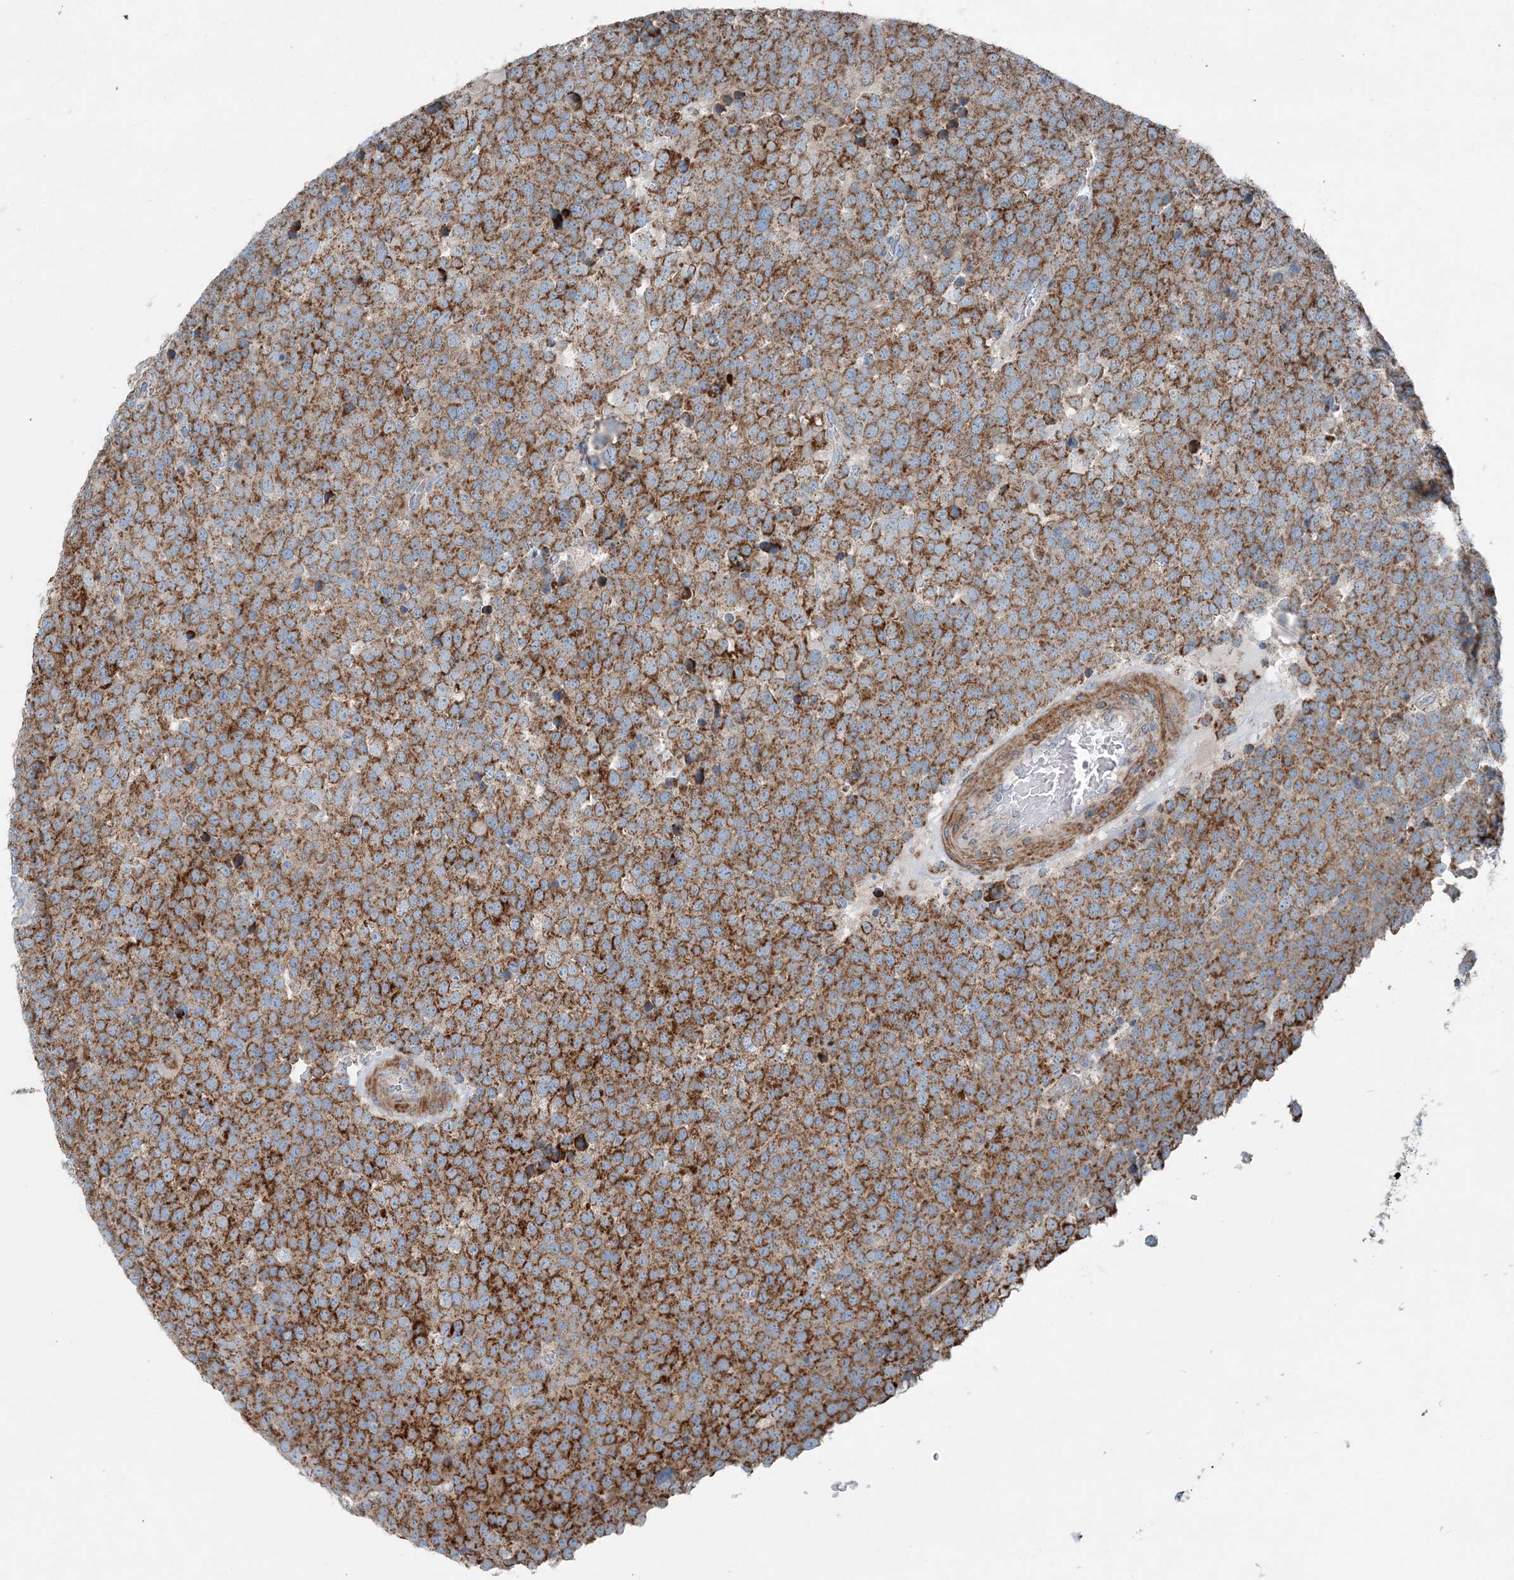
{"staining": {"intensity": "strong", "quantity": ">75%", "location": "cytoplasmic/membranous"}, "tissue": "testis cancer", "cell_type": "Tumor cells", "image_type": "cancer", "snomed": [{"axis": "morphology", "description": "Seminoma, NOS"}, {"axis": "topography", "description": "Testis"}], "caption": "Testis seminoma stained for a protein demonstrates strong cytoplasmic/membranous positivity in tumor cells.", "gene": "INTU", "patient": {"sex": "male", "age": 71}}